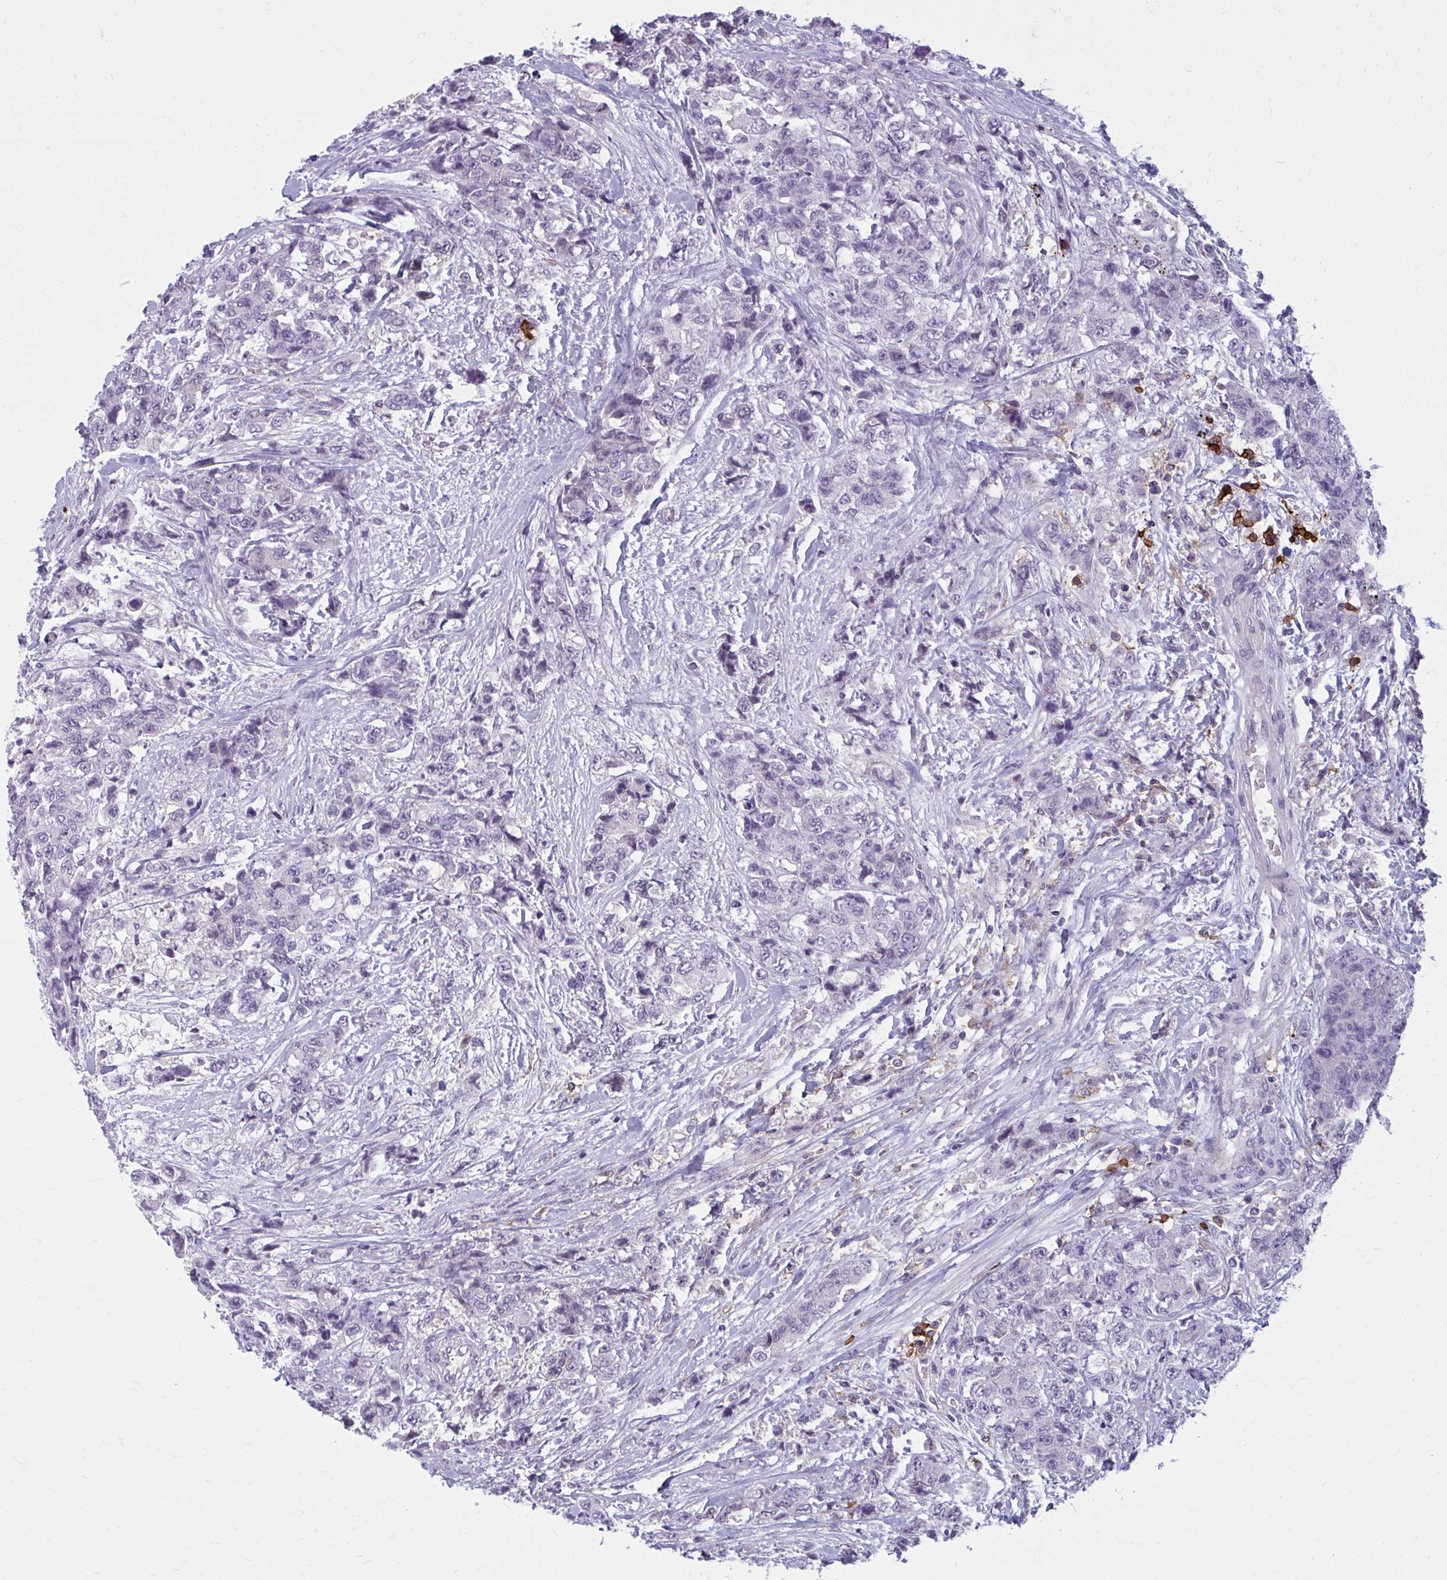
{"staining": {"intensity": "negative", "quantity": "none", "location": "none"}, "tissue": "urothelial cancer", "cell_type": "Tumor cells", "image_type": "cancer", "snomed": [{"axis": "morphology", "description": "Urothelial carcinoma, High grade"}, {"axis": "topography", "description": "Urinary bladder"}], "caption": "A photomicrograph of human urothelial cancer is negative for staining in tumor cells.", "gene": "CD38", "patient": {"sex": "female", "age": 78}}